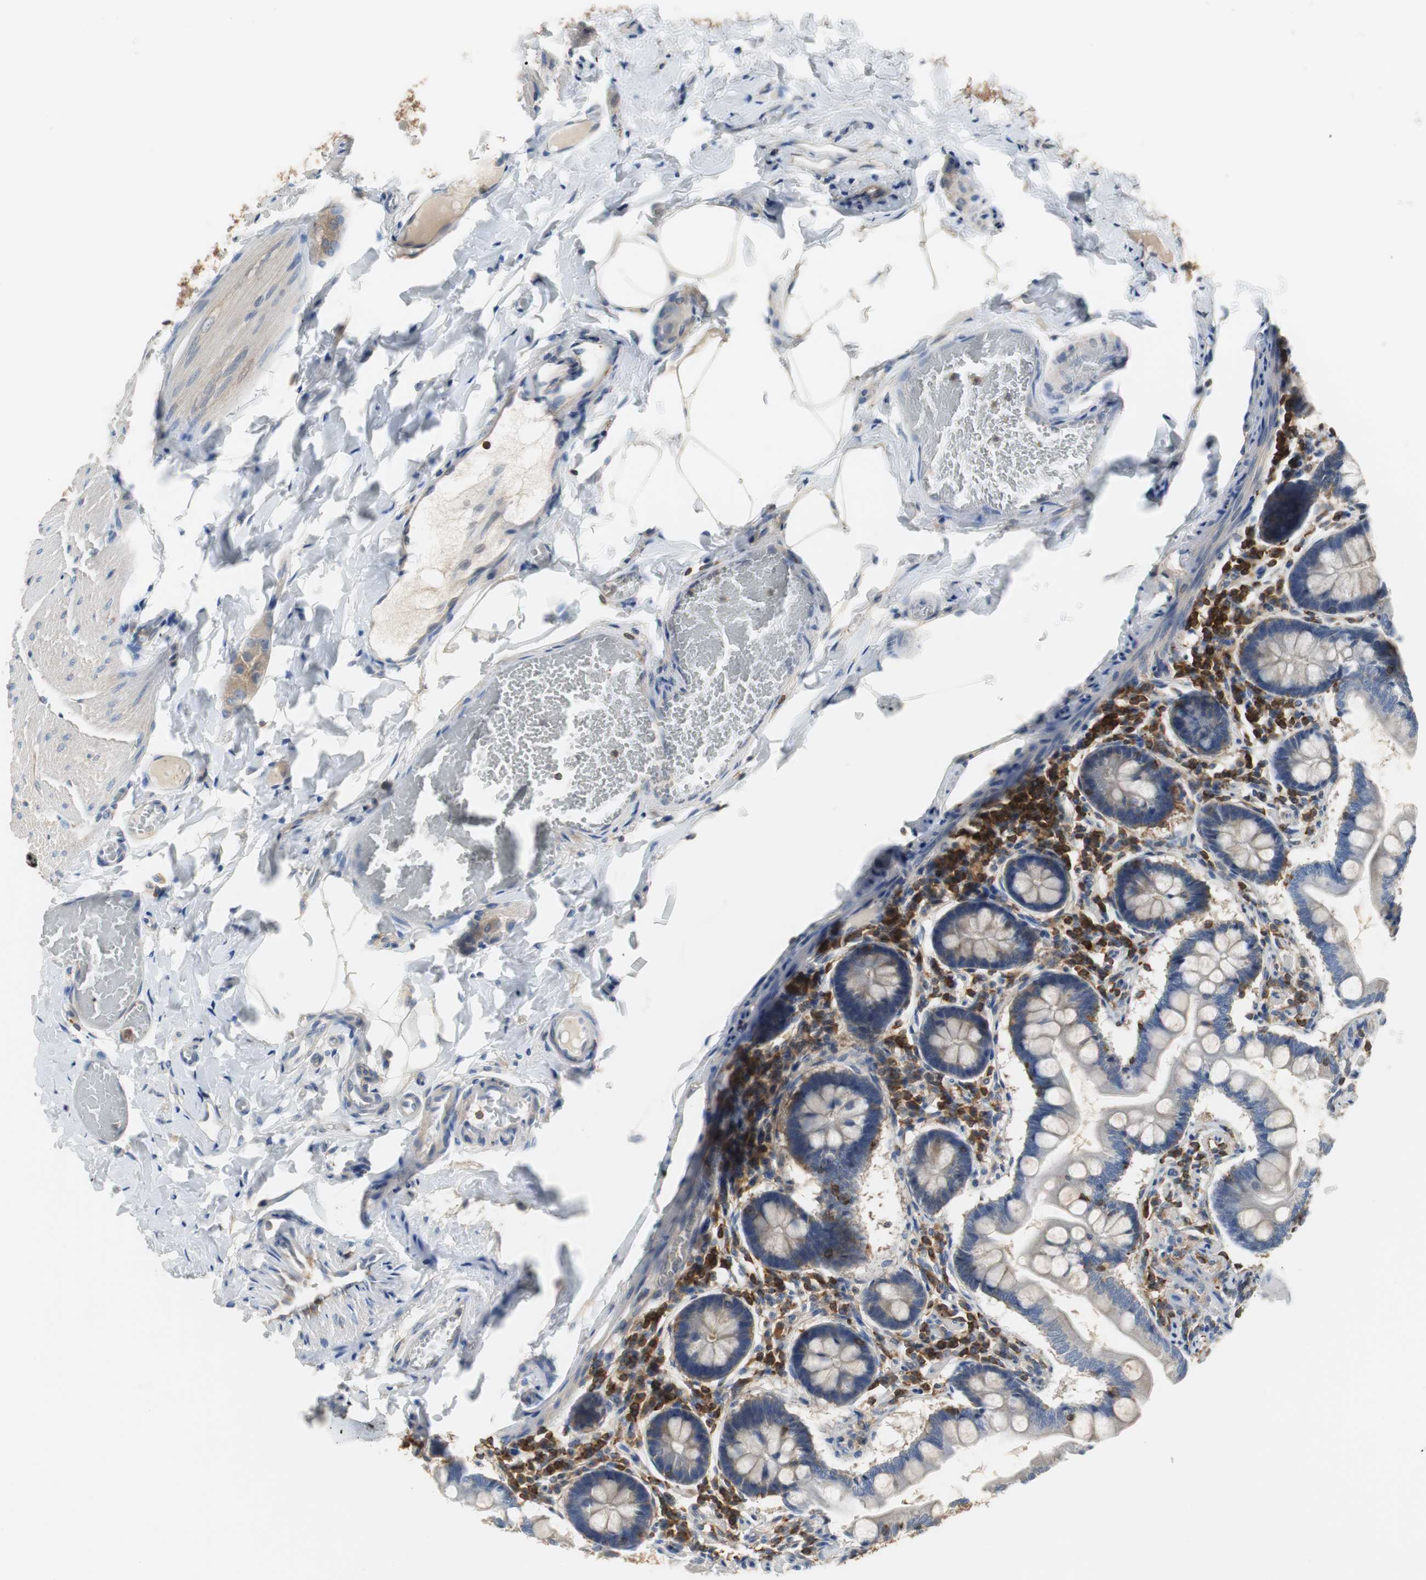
{"staining": {"intensity": "moderate", "quantity": ">75%", "location": "cytoplasmic/membranous"}, "tissue": "small intestine", "cell_type": "Glandular cells", "image_type": "normal", "snomed": [{"axis": "morphology", "description": "Normal tissue, NOS"}, {"axis": "topography", "description": "Small intestine"}], "caption": "Immunohistochemistry (IHC) histopathology image of benign small intestine stained for a protein (brown), which demonstrates medium levels of moderate cytoplasmic/membranous positivity in approximately >75% of glandular cells.", "gene": "TSC22D4", "patient": {"sex": "male", "age": 41}}